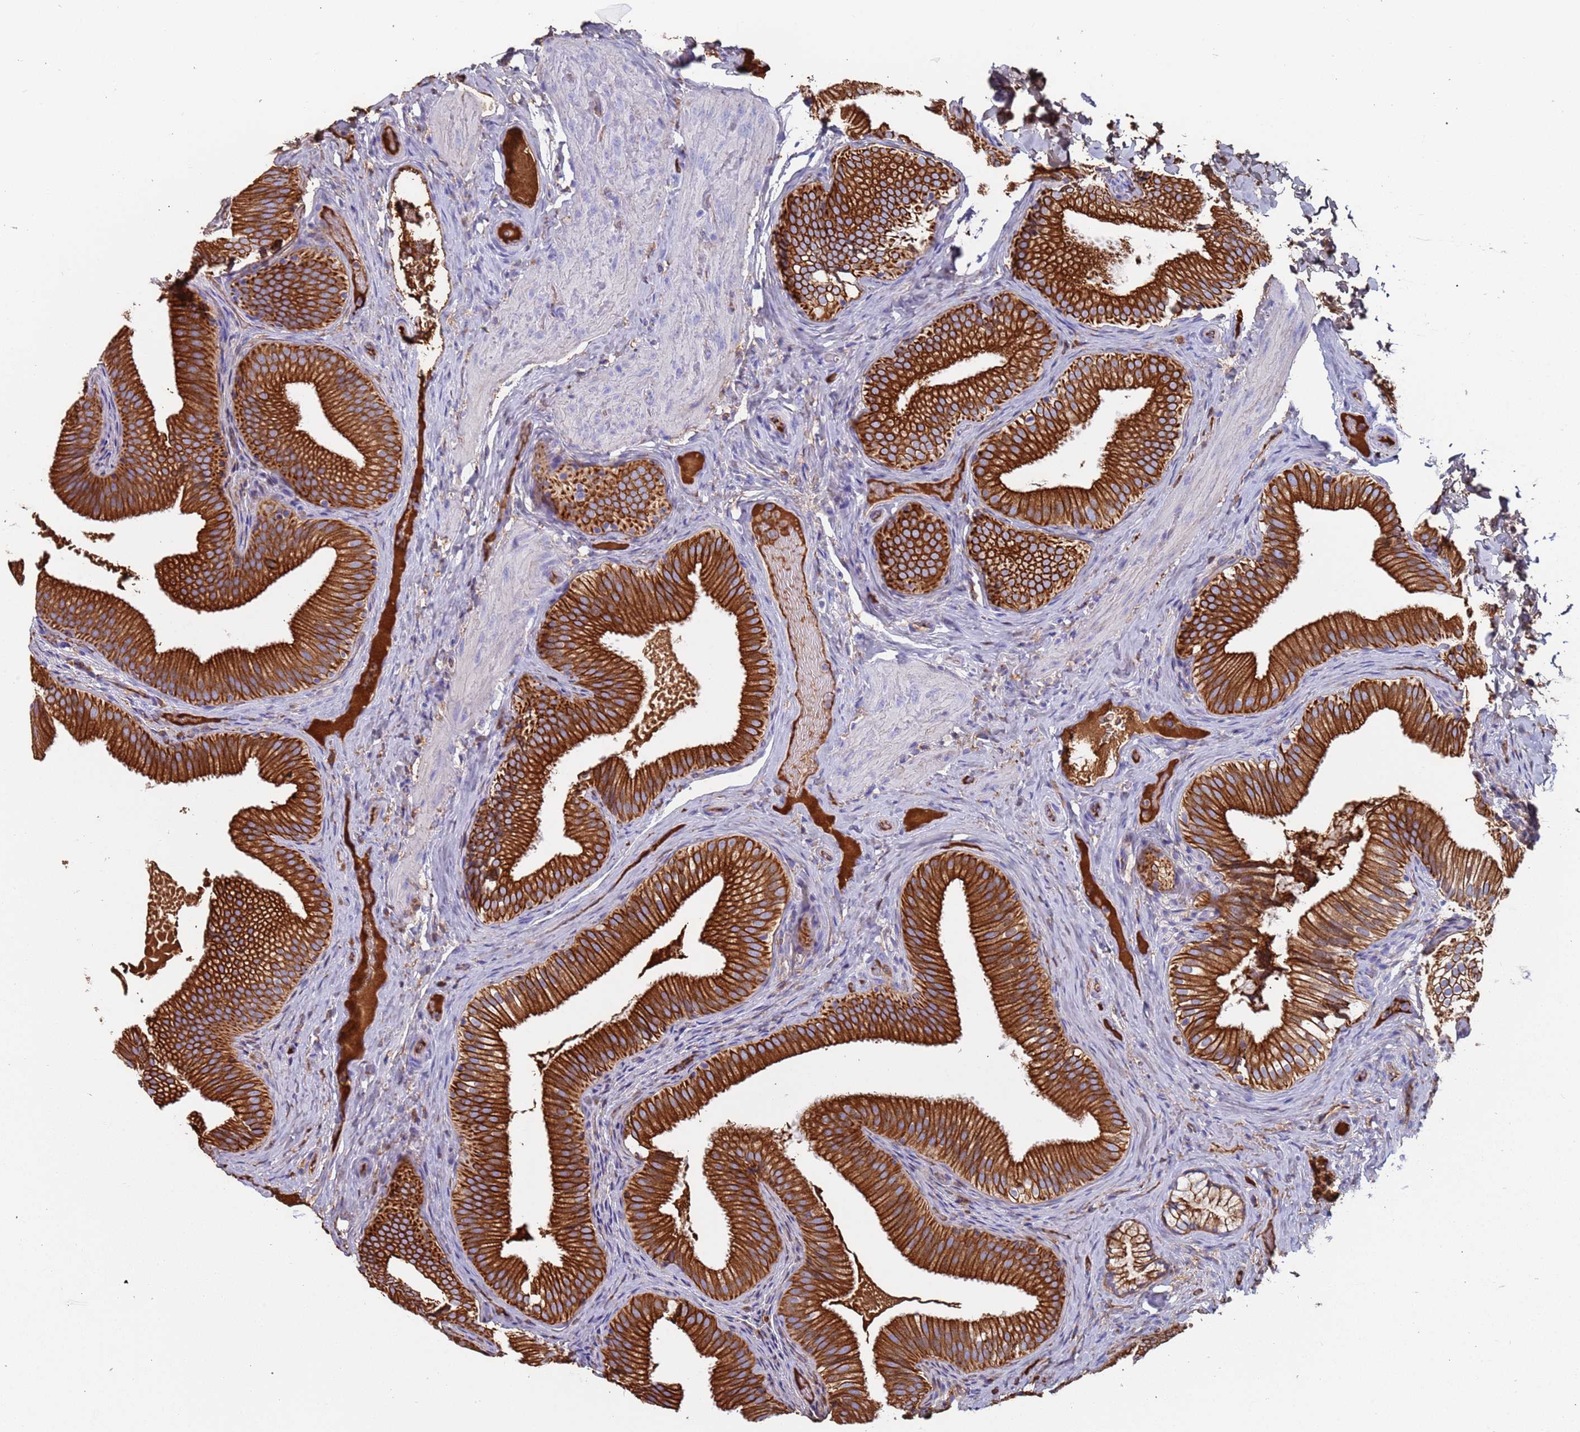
{"staining": {"intensity": "strong", "quantity": ">75%", "location": "cytoplasmic/membranous"}, "tissue": "gallbladder", "cell_type": "Glandular cells", "image_type": "normal", "snomed": [{"axis": "morphology", "description": "Normal tissue, NOS"}, {"axis": "topography", "description": "Gallbladder"}], "caption": "Protein staining demonstrates strong cytoplasmic/membranous staining in about >75% of glandular cells in unremarkable gallbladder.", "gene": "CYSLTR2", "patient": {"sex": "female", "age": 30}}